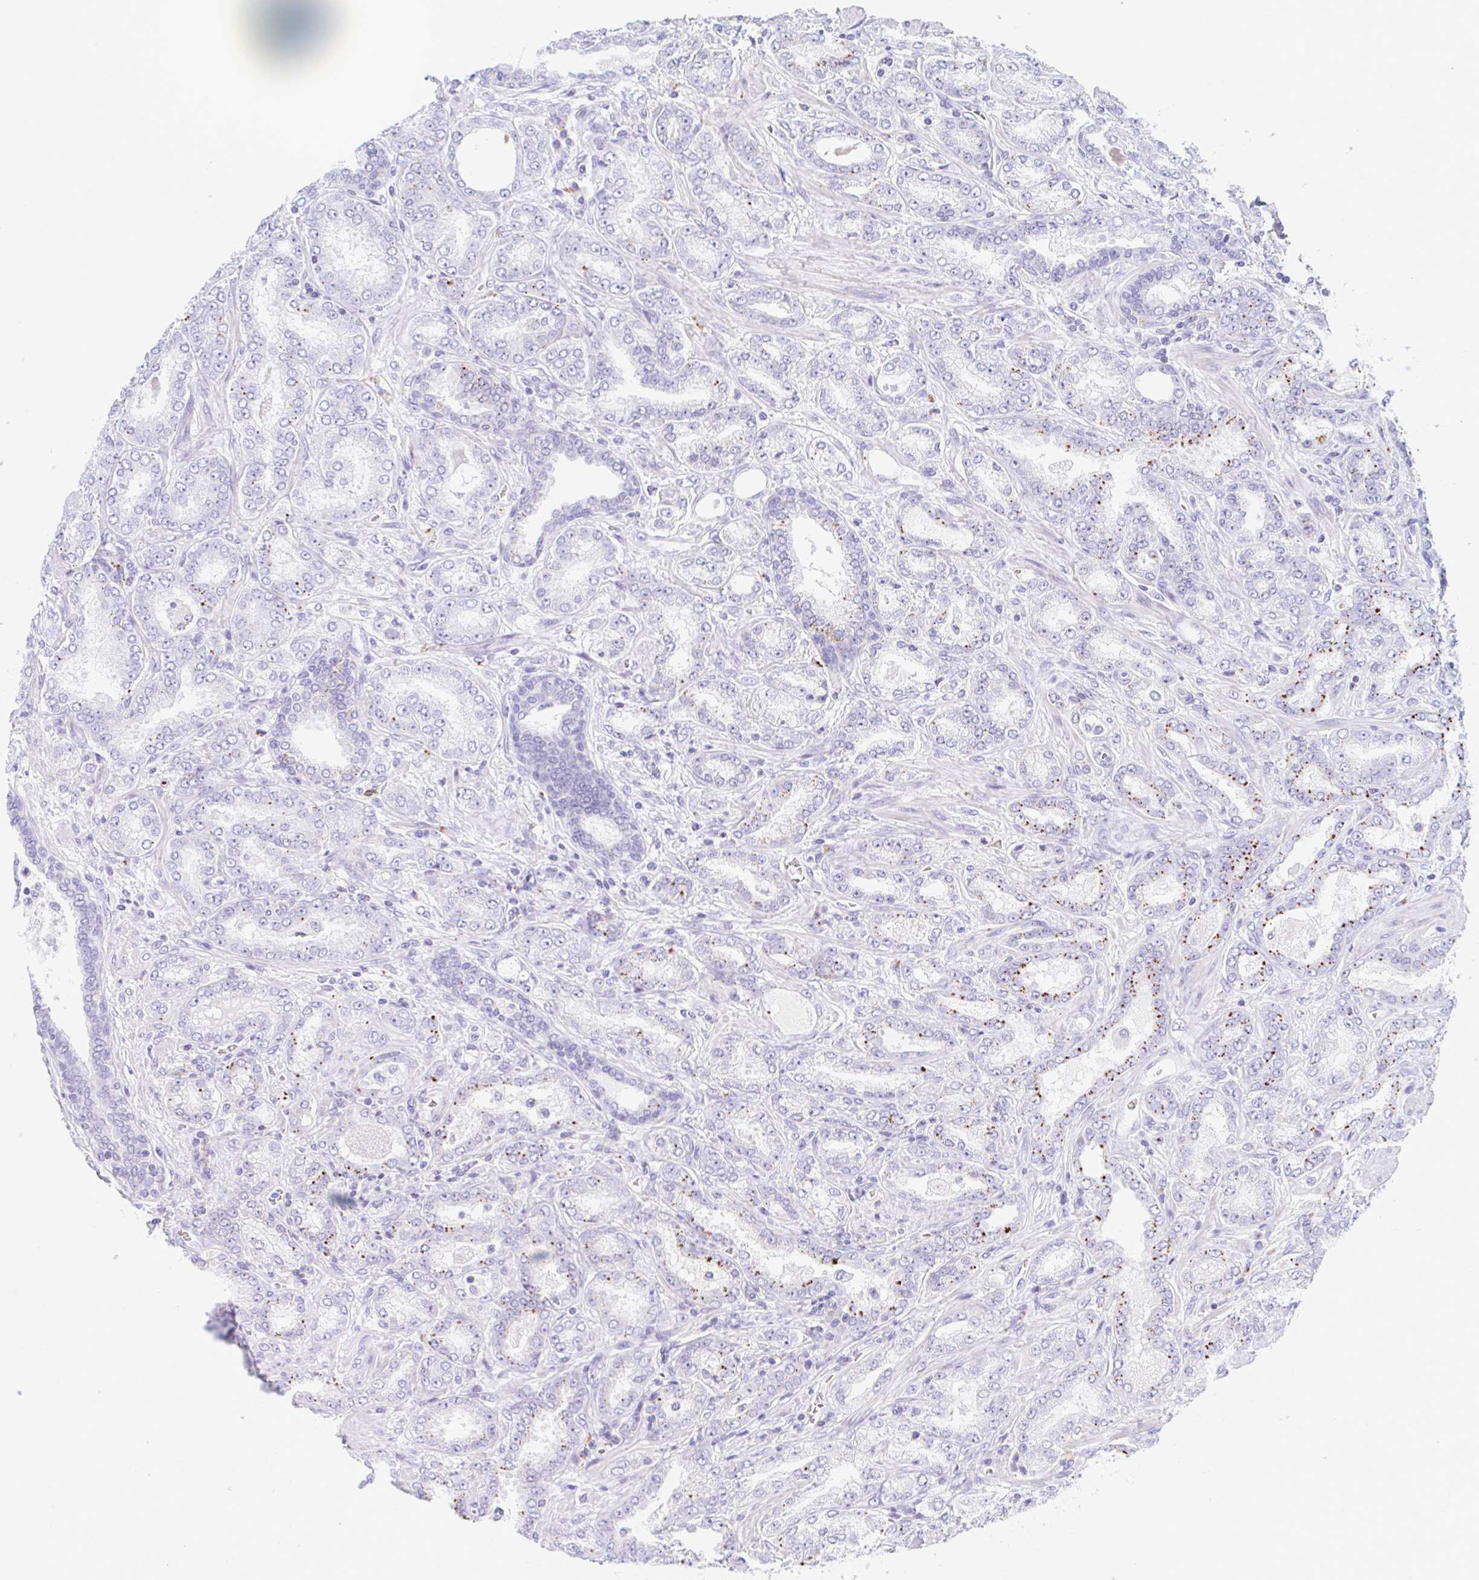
{"staining": {"intensity": "moderate", "quantity": "25%-75%", "location": "cytoplasmic/membranous"}, "tissue": "prostate cancer", "cell_type": "Tumor cells", "image_type": "cancer", "snomed": [{"axis": "morphology", "description": "Adenocarcinoma, High grade"}, {"axis": "topography", "description": "Prostate"}], "caption": "IHC of human prostate adenocarcinoma (high-grade) displays medium levels of moderate cytoplasmic/membranous positivity in approximately 25%-75% of tumor cells. (Stains: DAB in brown, nuclei in blue, Microscopy: brightfield microscopy at high magnification).", "gene": "ANKRD9", "patient": {"sex": "male", "age": 72}}